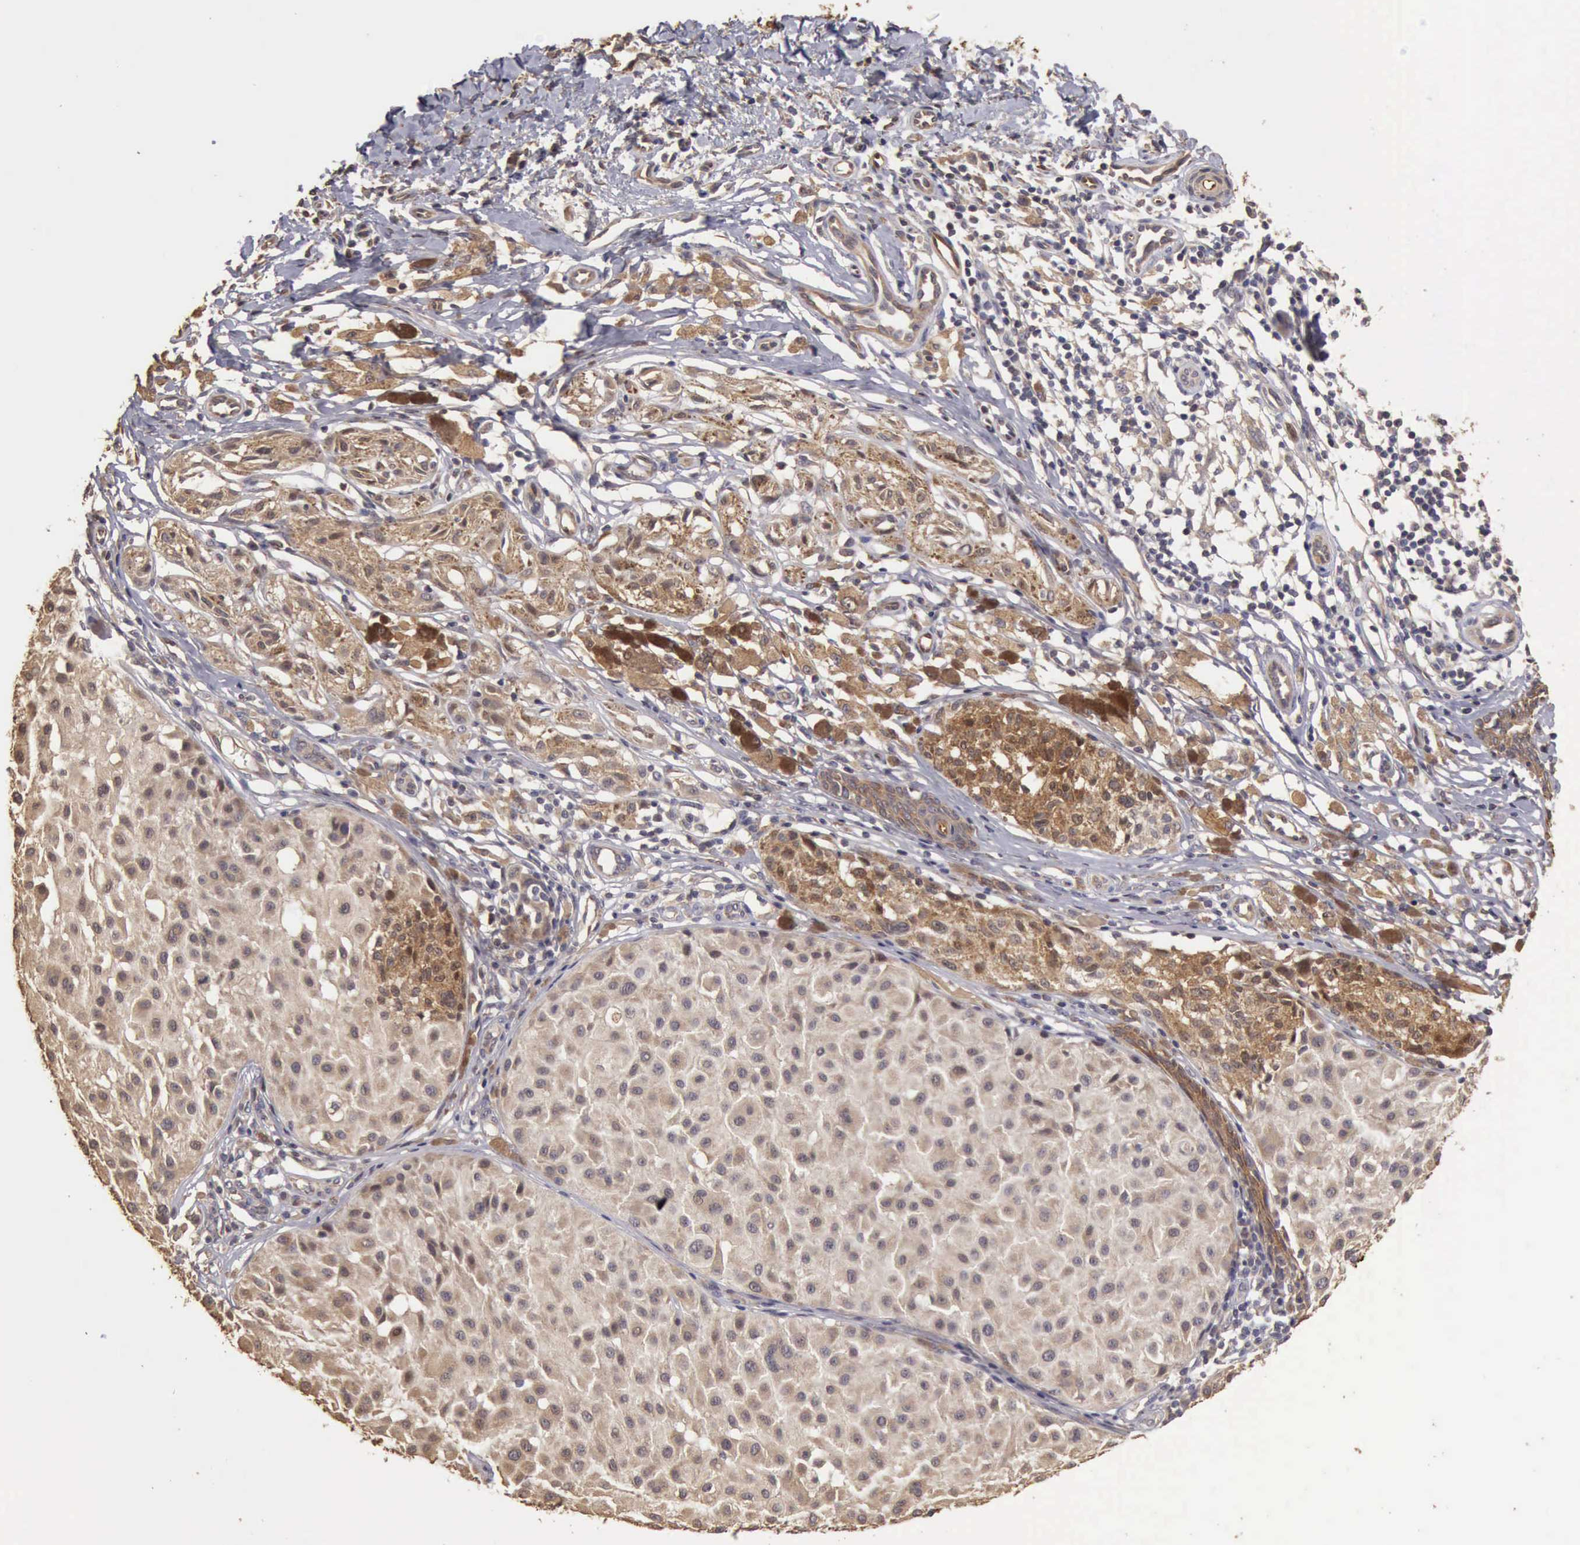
{"staining": {"intensity": "negative", "quantity": "none", "location": "none"}, "tissue": "melanoma", "cell_type": "Tumor cells", "image_type": "cancer", "snomed": [{"axis": "morphology", "description": "Malignant melanoma, NOS"}, {"axis": "topography", "description": "Skin"}], "caption": "Immunohistochemistry (IHC) of human malignant melanoma shows no expression in tumor cells.", "gene": "BMX", "patient": {"sex": "male", "age": 36}}